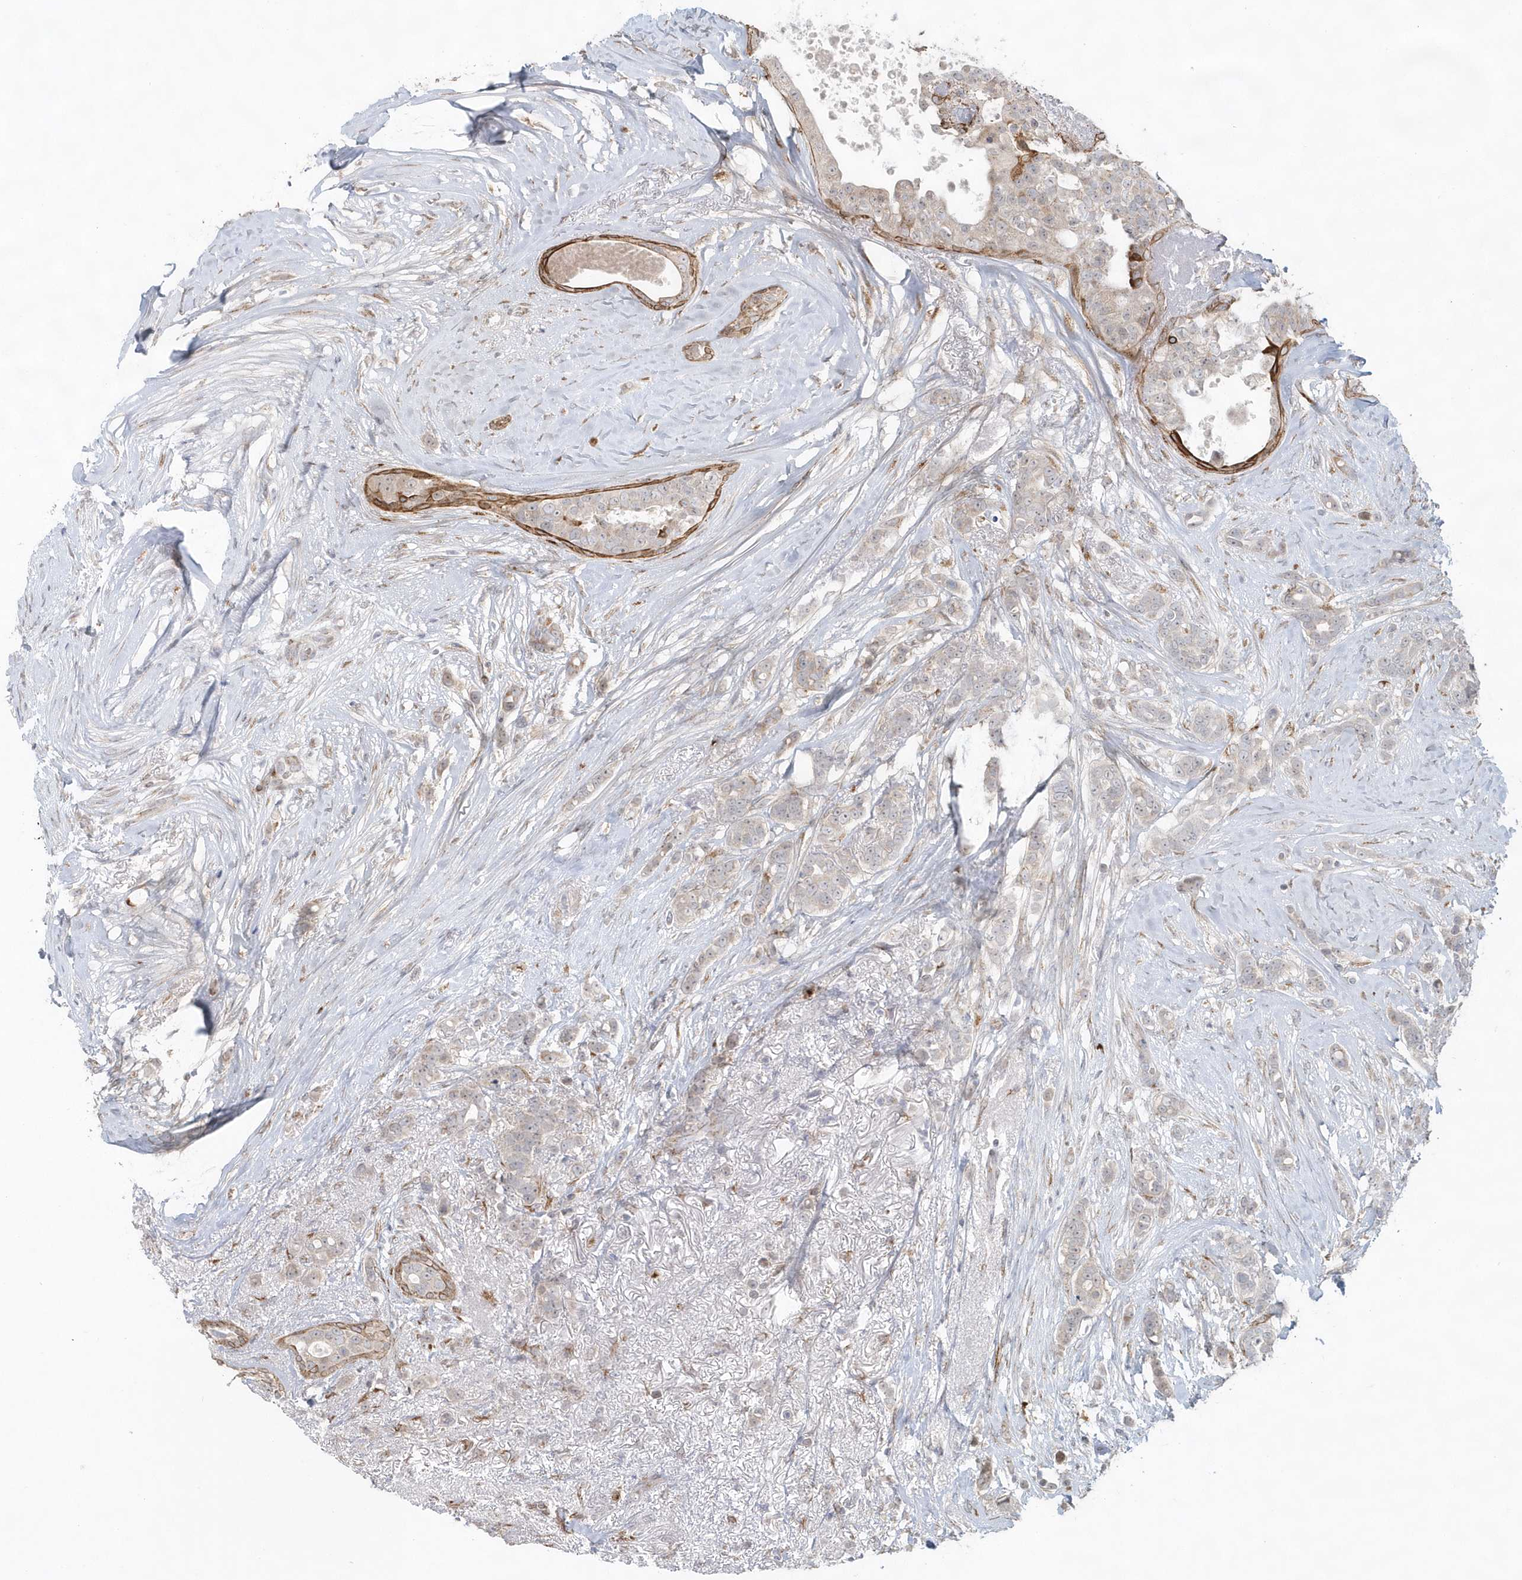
{"staining": {"intensity": "negative", "quantity": "none", "location": "none"}, "tissue": "breast cancer", "cell_type": "Tumor cells", "image_type": "cancer", "snomed": [{"axis": "morphology", "description": "Lobular carcinoma"}, {"axis": "topography", "description": "Breast"}], "caption": "IHC image of neoplastic tissue: human breast cancer stained with DAB (3,3'-diaminobenzidine) reveals no significant protein staining in tumor cells. (Brightfield microscopy of DAB (3,3'-diaminobenzidine) IHC at high magnification).", "gene": "DHFR", "patient": {"sex": "female", "age": 51}}